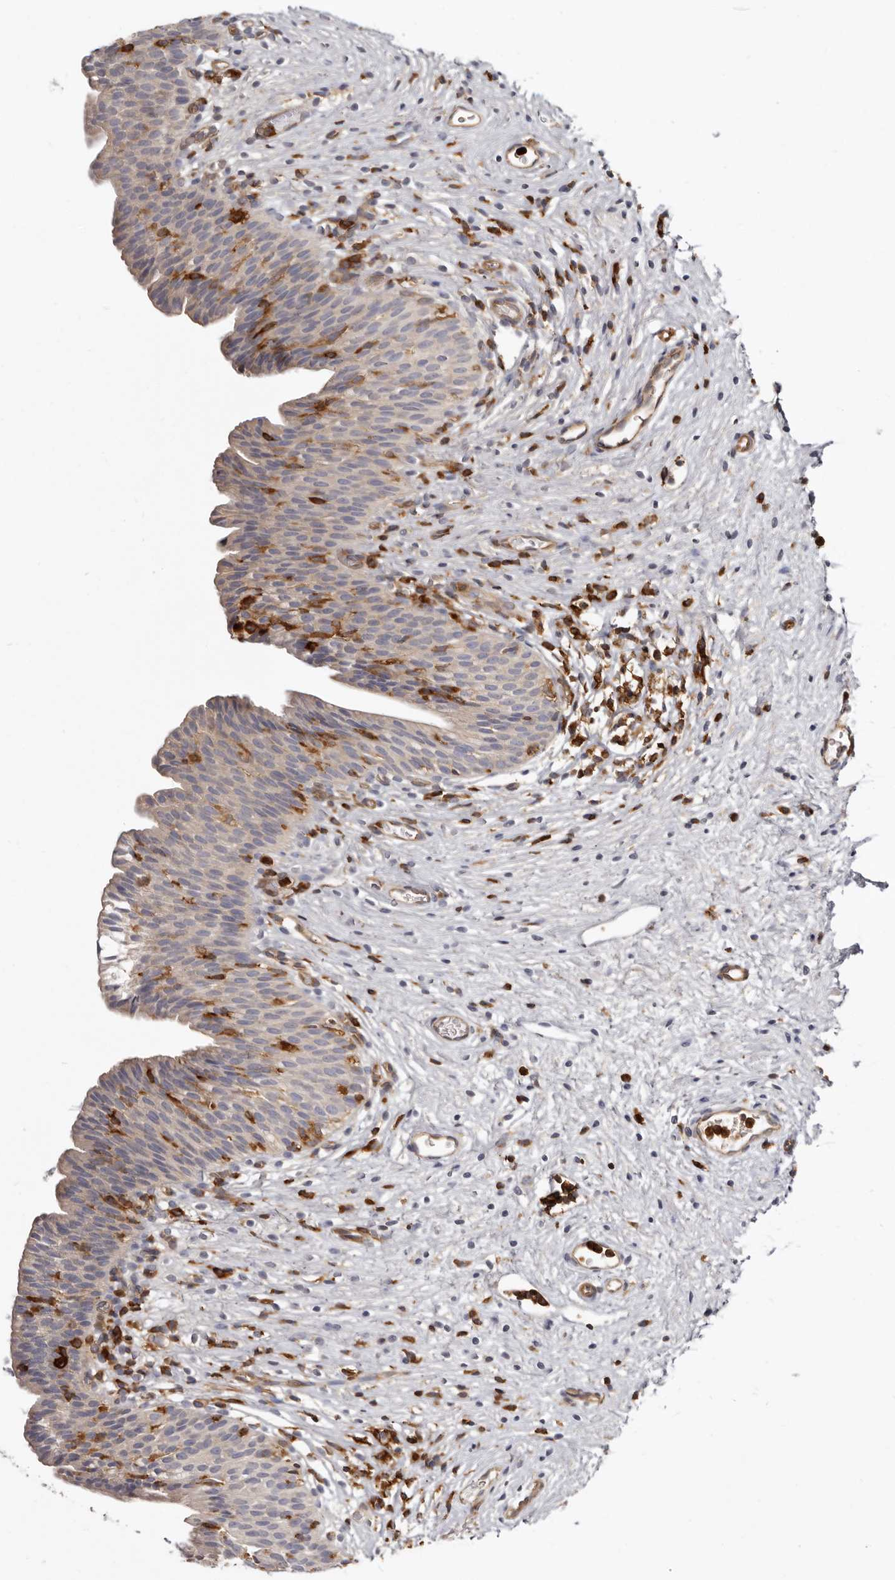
{"staining": {"intensity": "weak", "quantity": "<25%", "location": "cytoplasmic/membranous"}, "tissue": "urinary bladder", "cell_type": "Urothelial cells", "image_type": "normal", "snomed": [{"axis": "morphology", "description": "Normal tissue, NOS"}, {"axis": "topography", "description": "Urinary bladder"}], "caption": "Human urinary bladder stained for a protein using IHC displays no positivity in urothelial cells.", "gene": "CBL", "patient": {"sex": "male", "age": 1}}